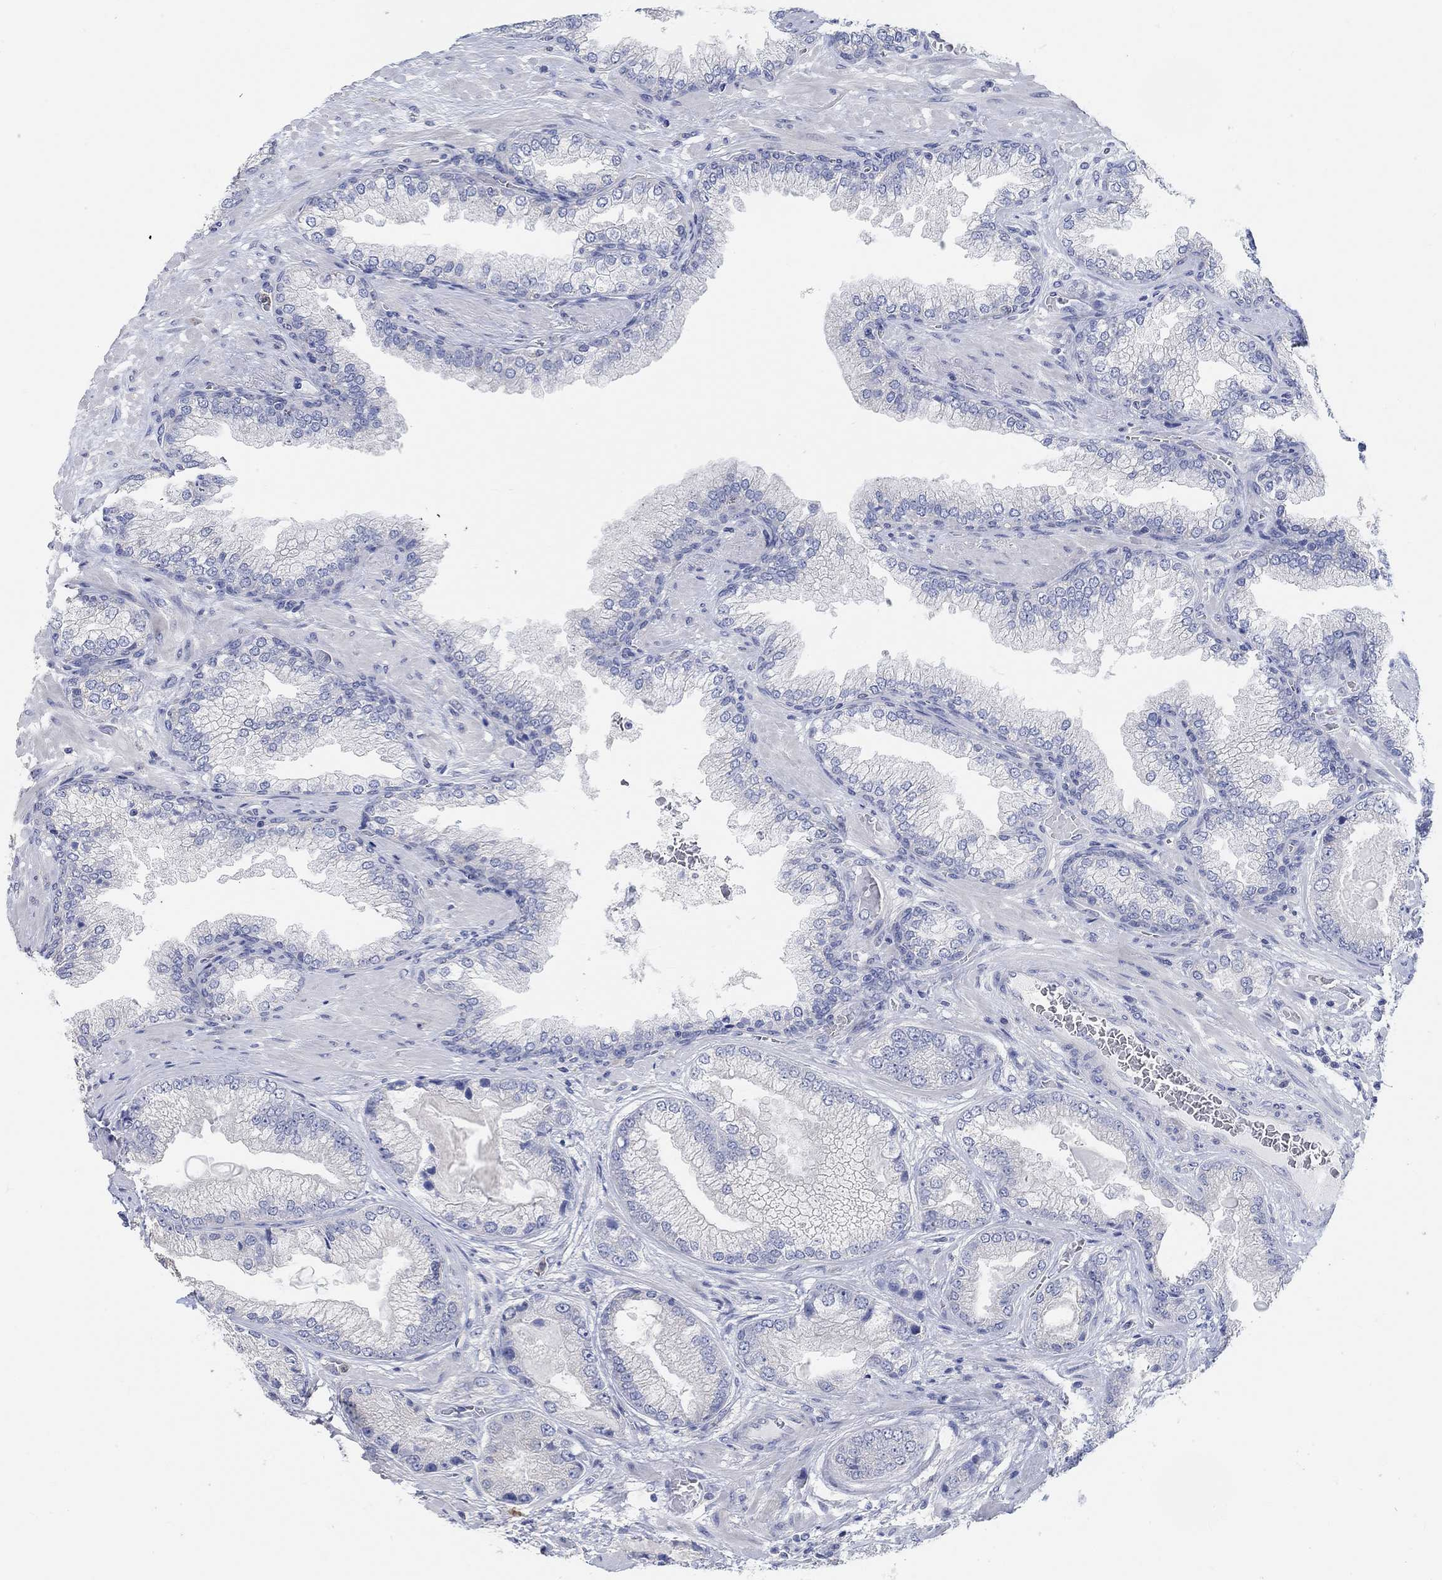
{"staining": {"intensity": "negative", "quantity": "none", "location": "none"}, "tissue": "prostate cancer", "cell_type": "Tumor cells", "image_type": "cancer", "snomed": [{"axis": "morphology", "description": "Adenocarcinoma, Low grade"}, {"axis": "topography", "description": "Prostate"}], "caption": "A high-resolution photomicrograph shows immunohistochemistry (IHC) staining of prostate low-grade adenocarcinoma, which exhibits no significant staining in tumor cells.", "gene": "NLRP14", "patient": {"sex": "male", "age": 57}}